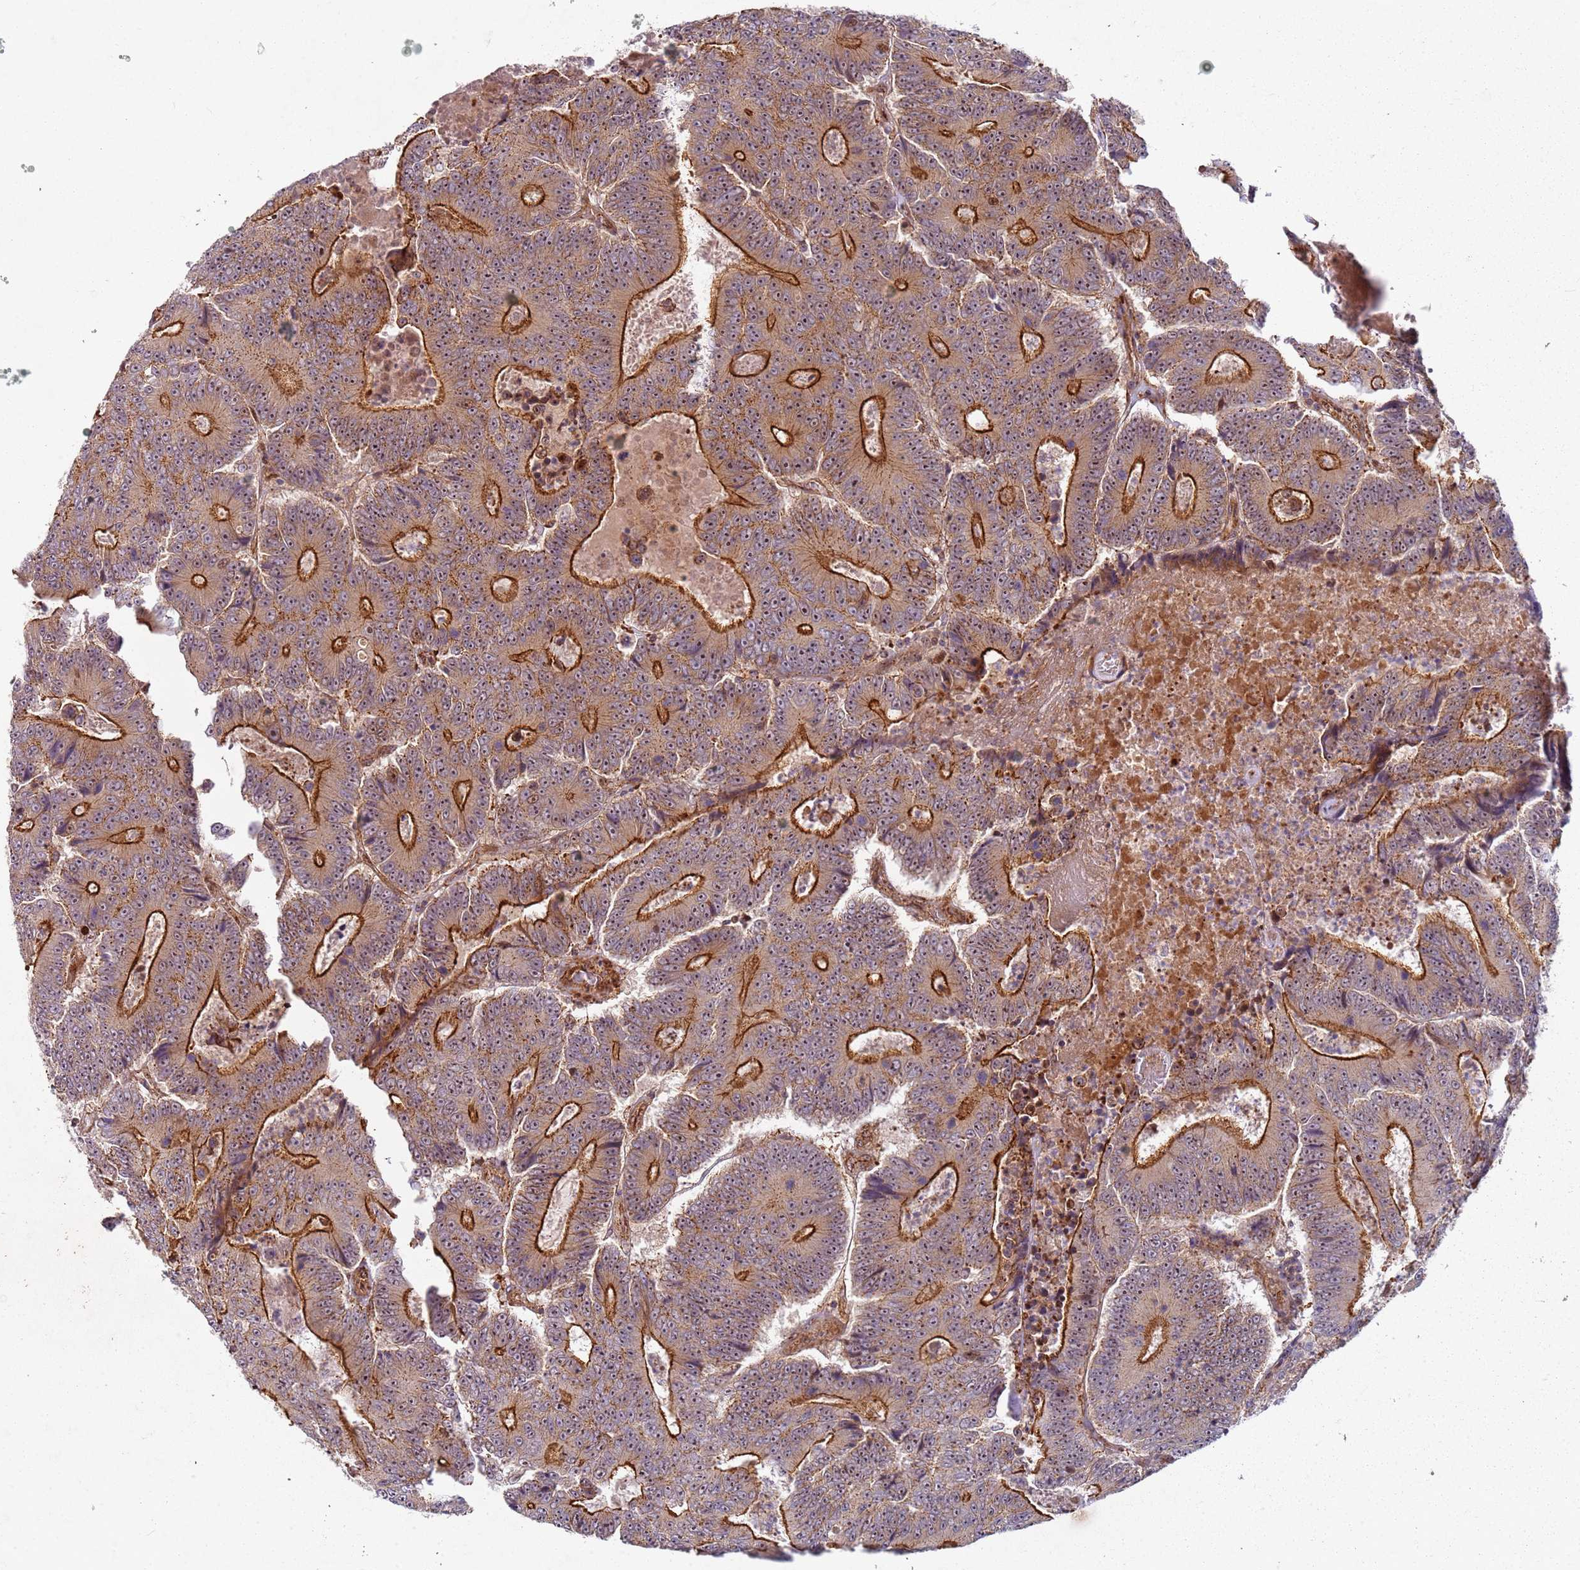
{"staining": {"intensity": "strong", "quantity": "25%-75%", "location": "cytoplasmic/membranous"}, "tissue": "colorectal cancer", "cell_type": "Tumor cells", "image_type": "cancer", "snomed": [{"axis": "morphology", "description": "Adenocarcinoma, NOS"}, {"axis": "topography", "description": "Colon"}], "caption": "A high-resolution histopathology image shows IHC staining of colorectal cancer, which exhibits strong cytoplasmic/membranous positivity in about 25%-75% of tumor cells.", "gene": "C2CD4B", "patient": {"sex": "male", "age": 83}}